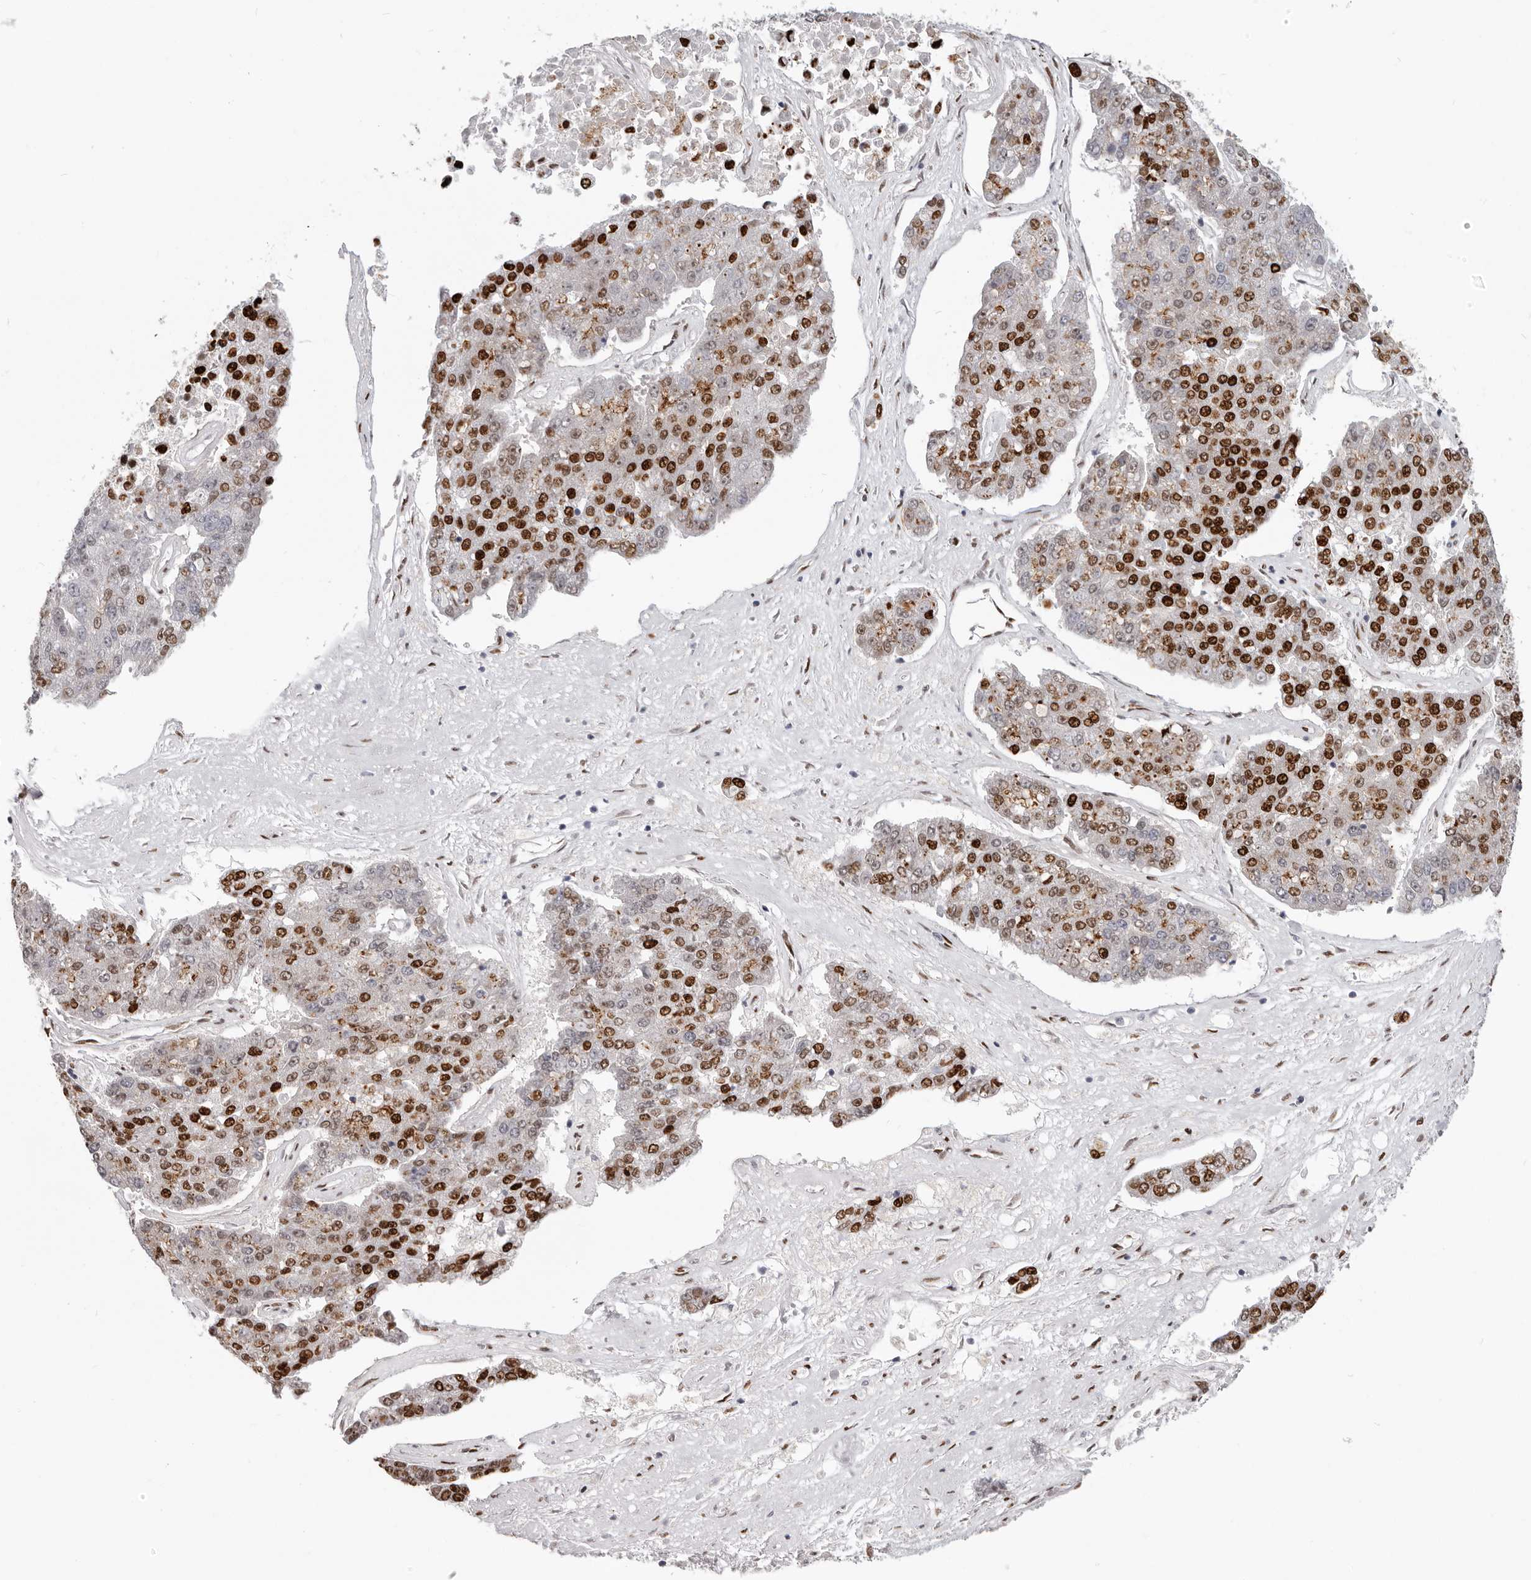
{"staining": {"intensity": "strong", "quantity": "25%-75%", "location": "nuclear"}, "tissue": "pancreatic cancer", "cell_type": "Tumor cells", "image_type": "cancer", "snomed": [{"axis": "morphology", "description": "Adenocarcinoma, NOS"}, {"axis": "topography", "description": "Pancreas"}], "caption": "Immunohistochemistry (IHC) of human pancreatic adenocarcinoma demonstrates high levels of strong nuclear staining in approximately 25%-75% of tumor cells.", "gene": "SRP19", "patient": {"sex": "male", "age": 50}}